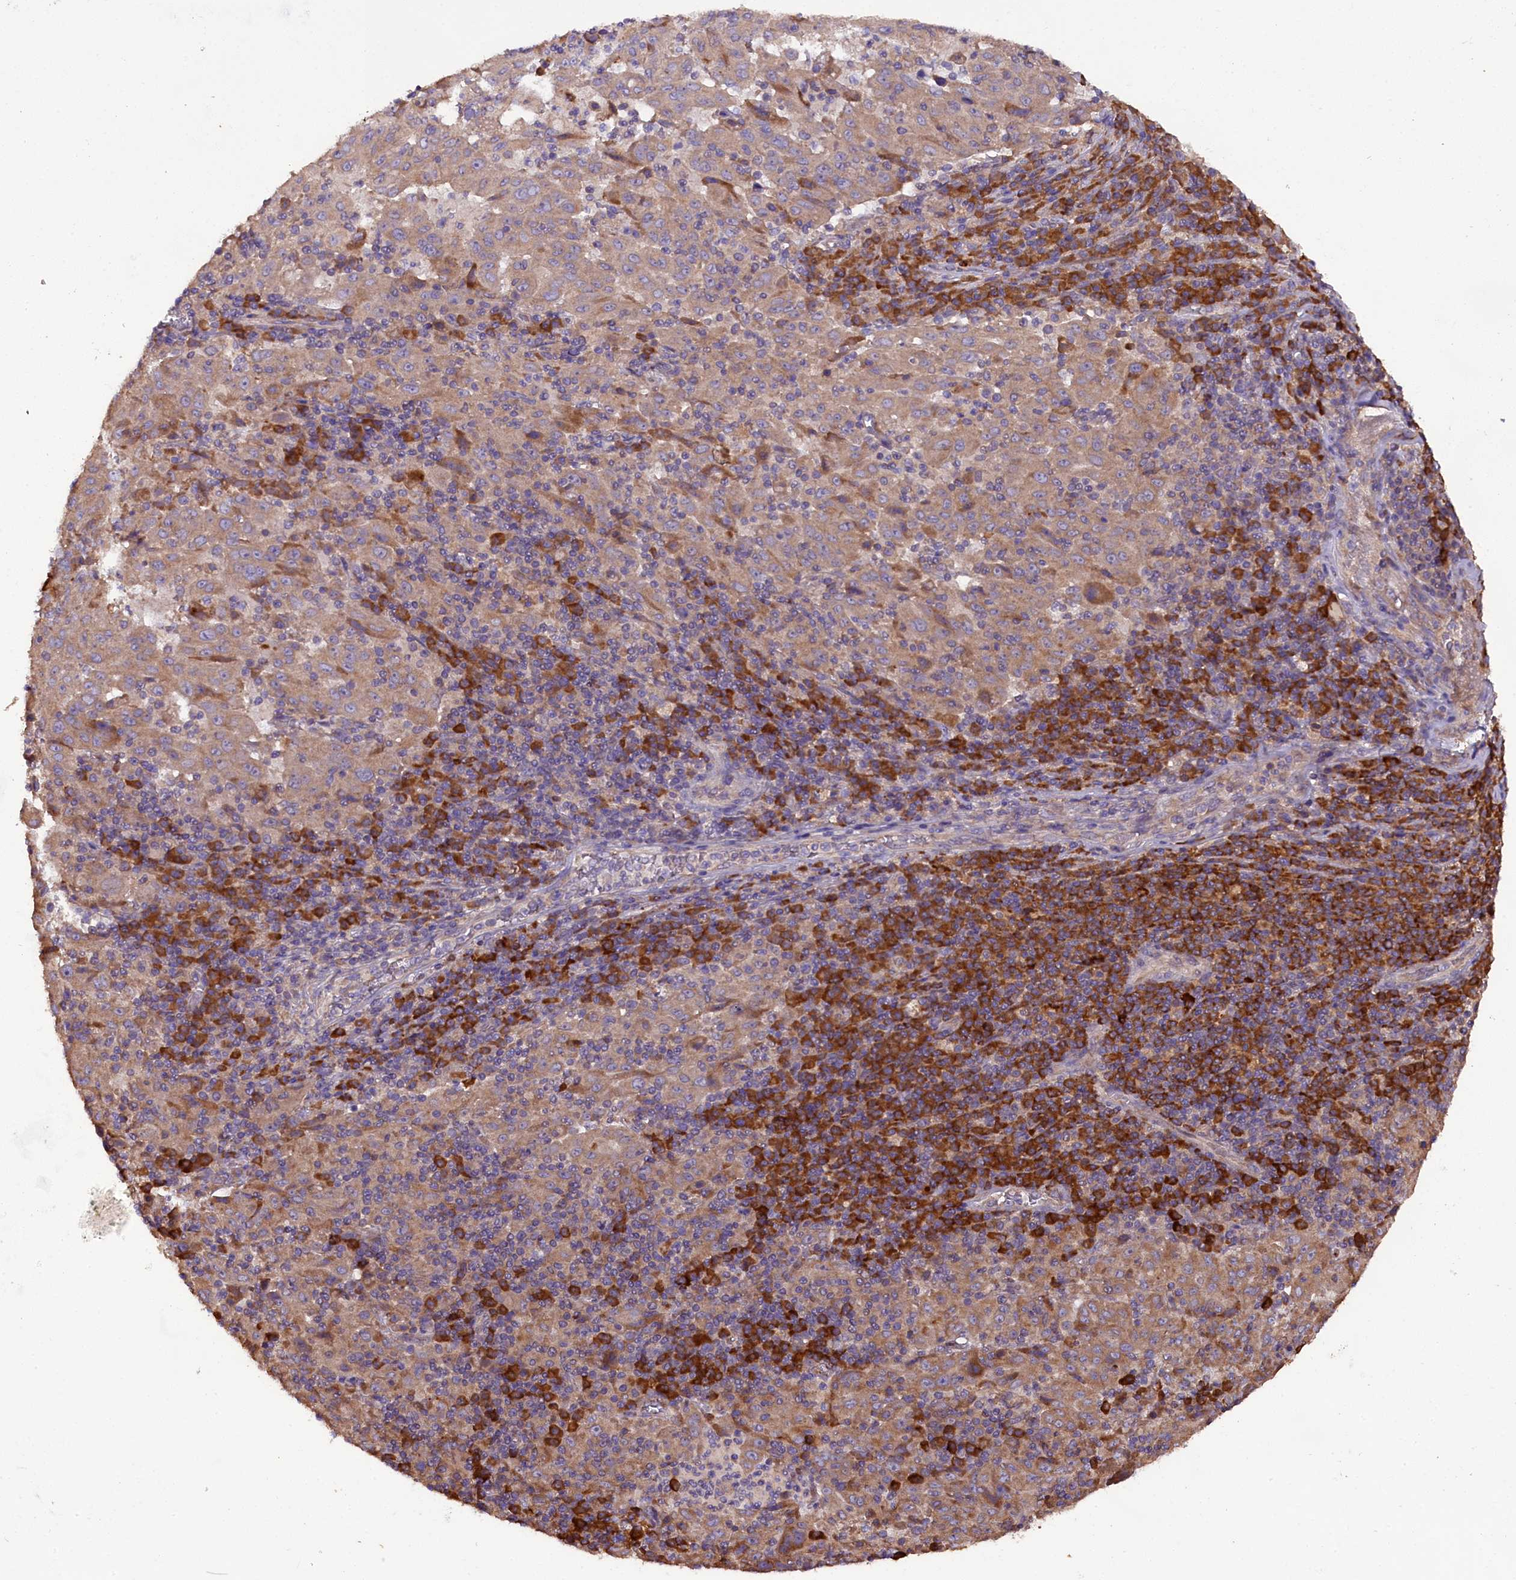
{"staining": {"intensity": "moderate", "quantity": "25%-75%", "location": "cytoplasmic/membranous"}, "tissue": "pancreatic cancer", "cell_type": "Tumor cells", "image_type": "cancer", "snomed": [{"axis": "morphology", "description": "Adenocarcinoma, NOS"}, {"axis": "topography", "description": "Pancreas"}], "caption": "IHC histopathology image of adenocarcinoma (pancreatic) stained for a protein (brown), which exhibits medium levels of moderate cytoplasmic/membranous positivity in approximately 25%-75% of tumor cells.", "gene": "ENKD1", "patient": {"sex": "male", "age": 63}}